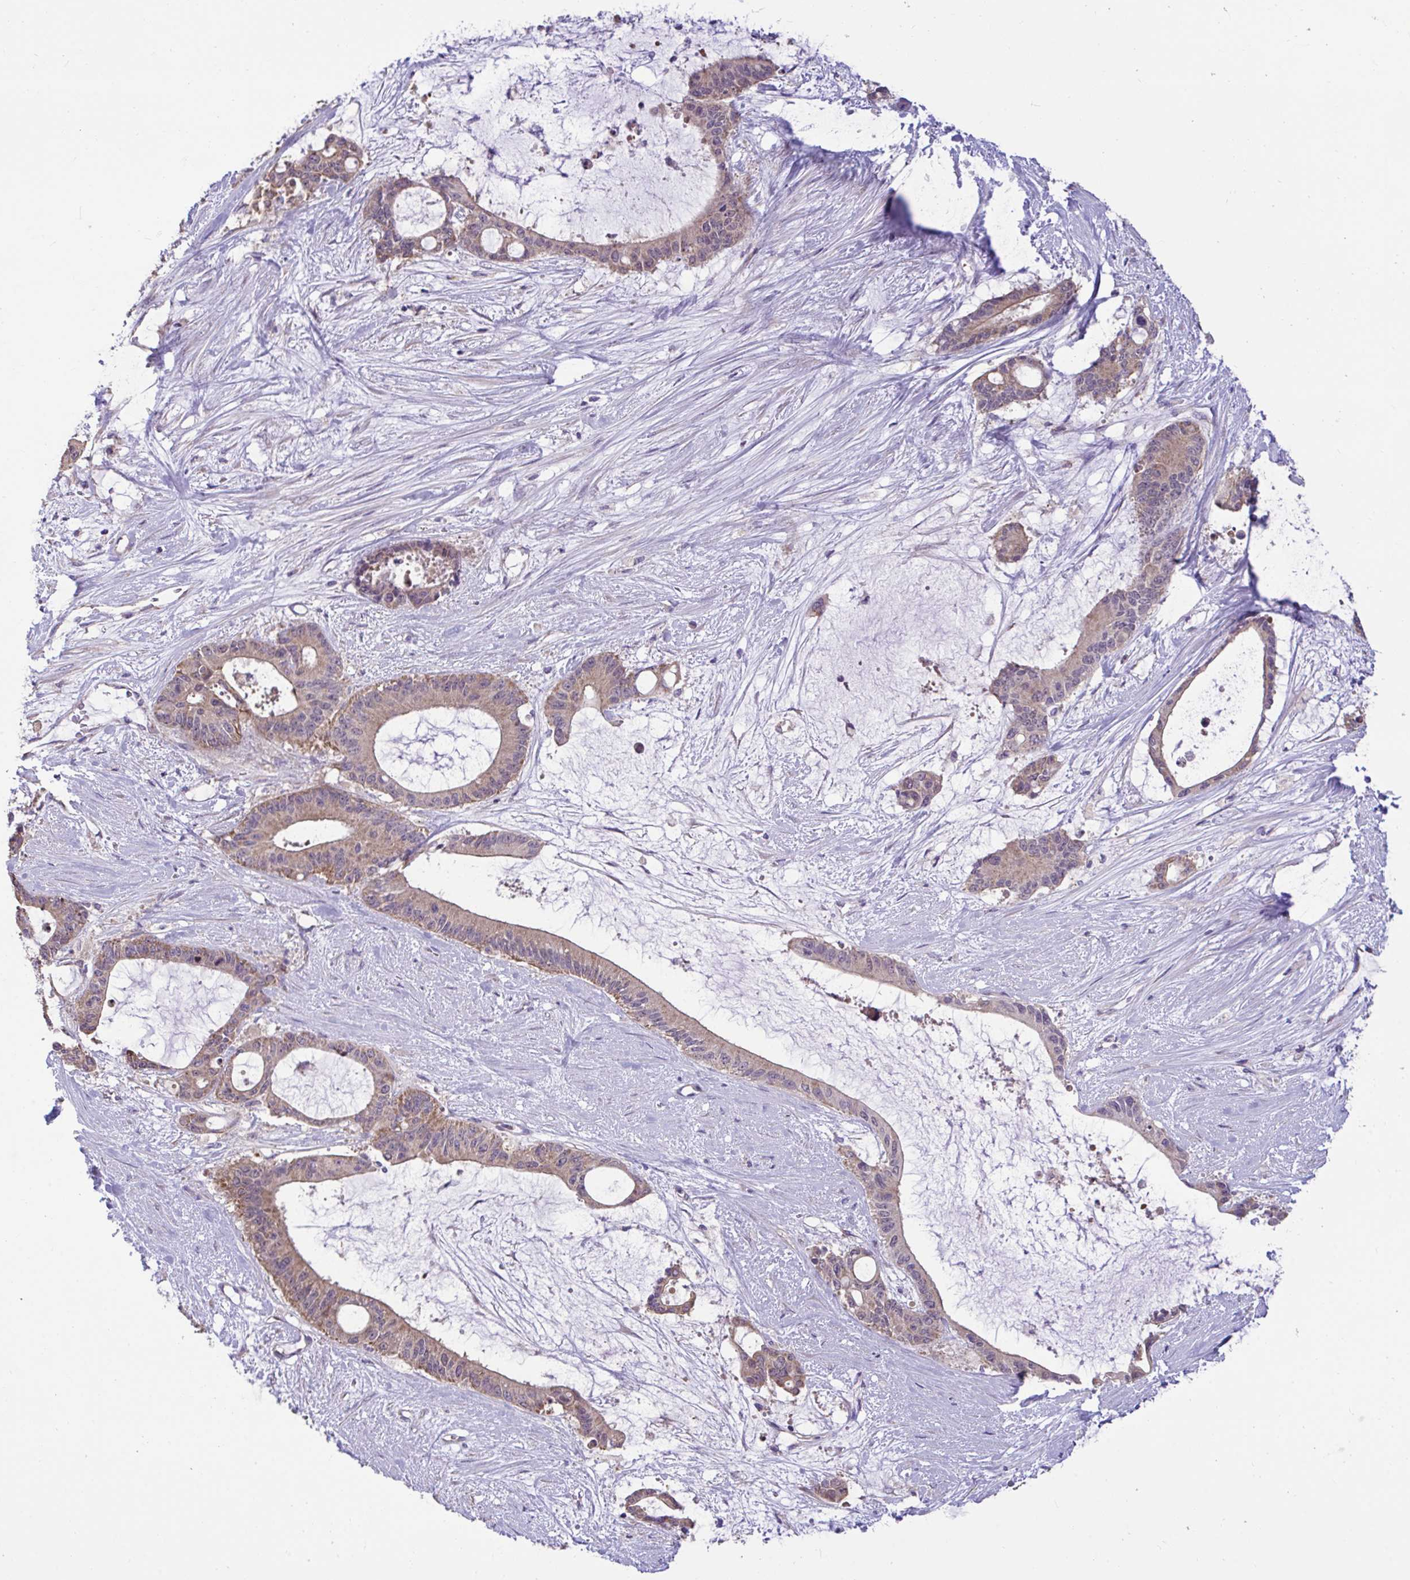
{"staining": {"intensity": "weak", "quantity": ">75%", "location": "cytoplasmic/membranous"}, "tissue": "liver cancer", "cell_type": "Tumor cells", "image_type": "cancer", "snomed": [{"axis": "morphology", "description": "Normal tissue, NOS"}, {"axis": "morphology", "description": "Cholangiocarcinoma"}, {"axis": "topography", "description": "Liver"}, {"axis": "topography", "description": "Peripheral nerve tissue"}], "caption": "The image exhibits a brown stain indicating the presence of a protein in the cytoplasmic/membranous of tumor cells in liver cholangiocarcinoma. The staining was performed using DAB (3,3'-diaminobenzidine), with brown indicating positive protein expression. Nuclei are stained blue with hematoxylin.", "gene": "SARS2", "patient": {"sex": "female", "age": 73}}